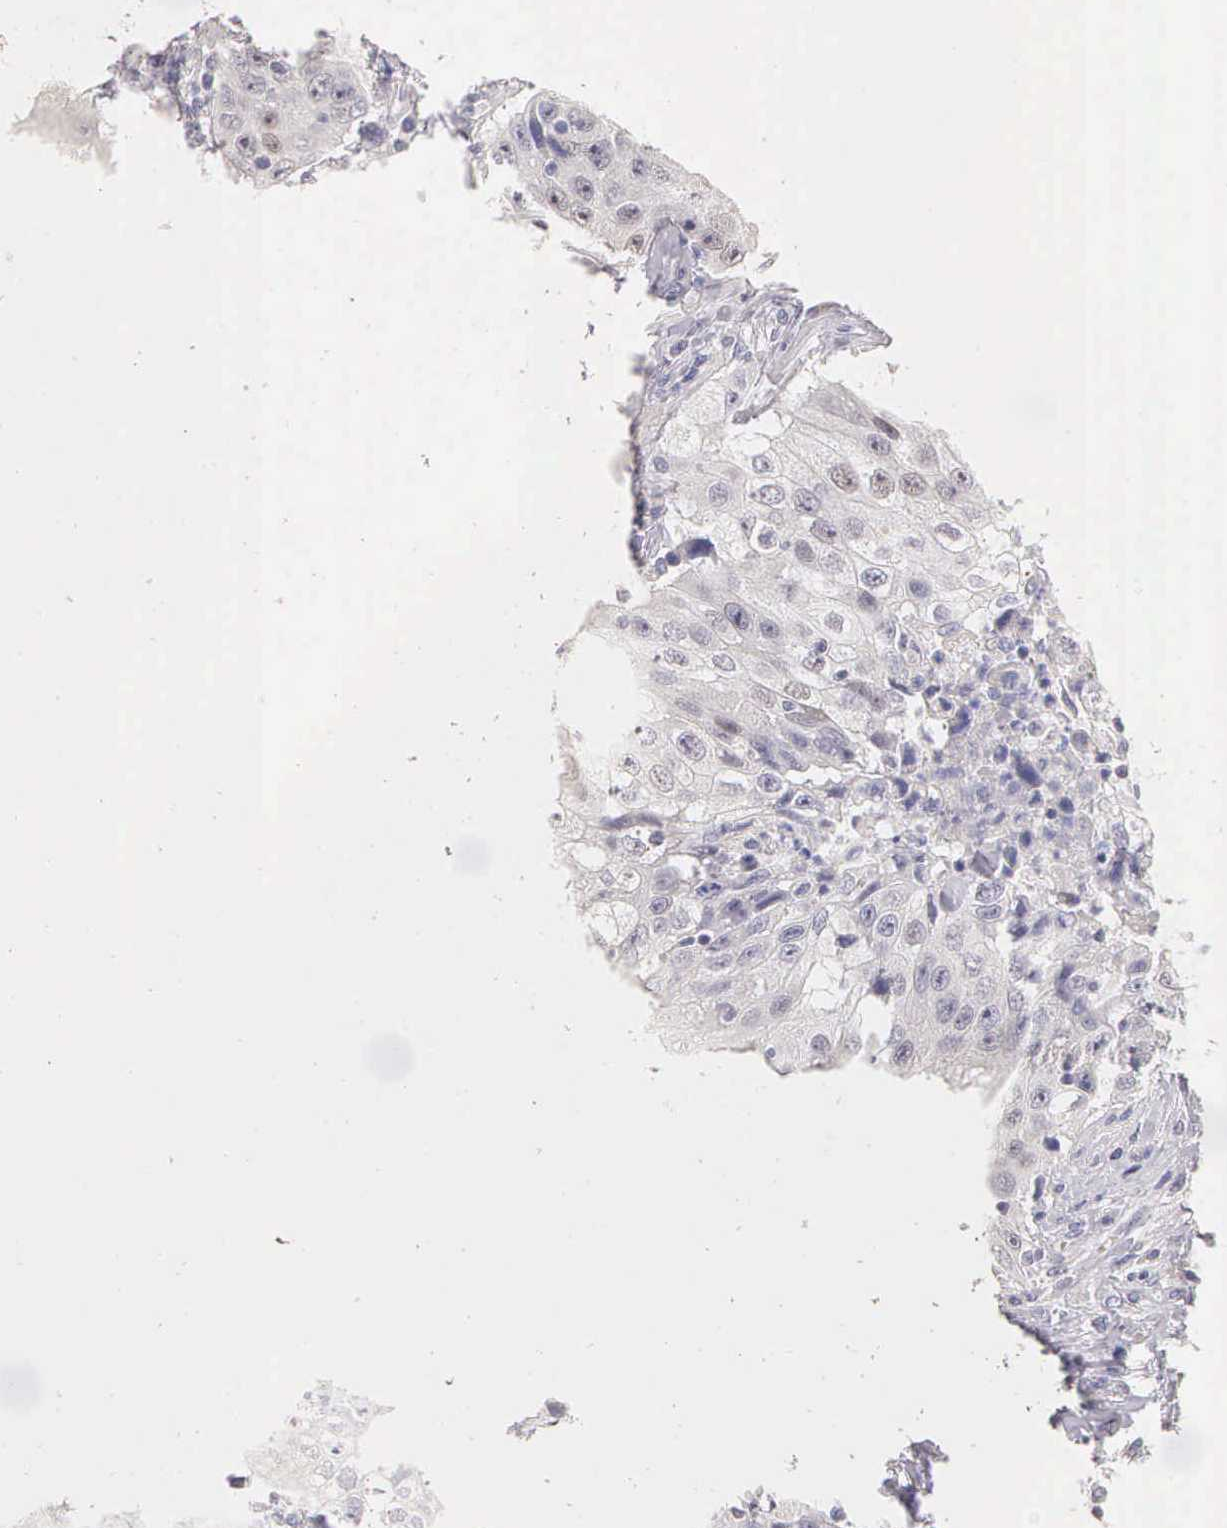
{"staining": {"intensity": "weak", "quantity": "<25%", "location": "nuclear"}, "tissue": "lung cancer", "cell_type": "Tumor cells", "image_type": "cancer", "snomed": [{"axis": "morphology", "description": "Squamous cell carcinoma, NOS"}, {"axis": "topography", "description": "Lung"}], "caption": "Micrograph shows no protein staining in tumor cells of lung cancer tissue.", "gene": "ESR1", "patient": {"sex": "male", "age": 64}}